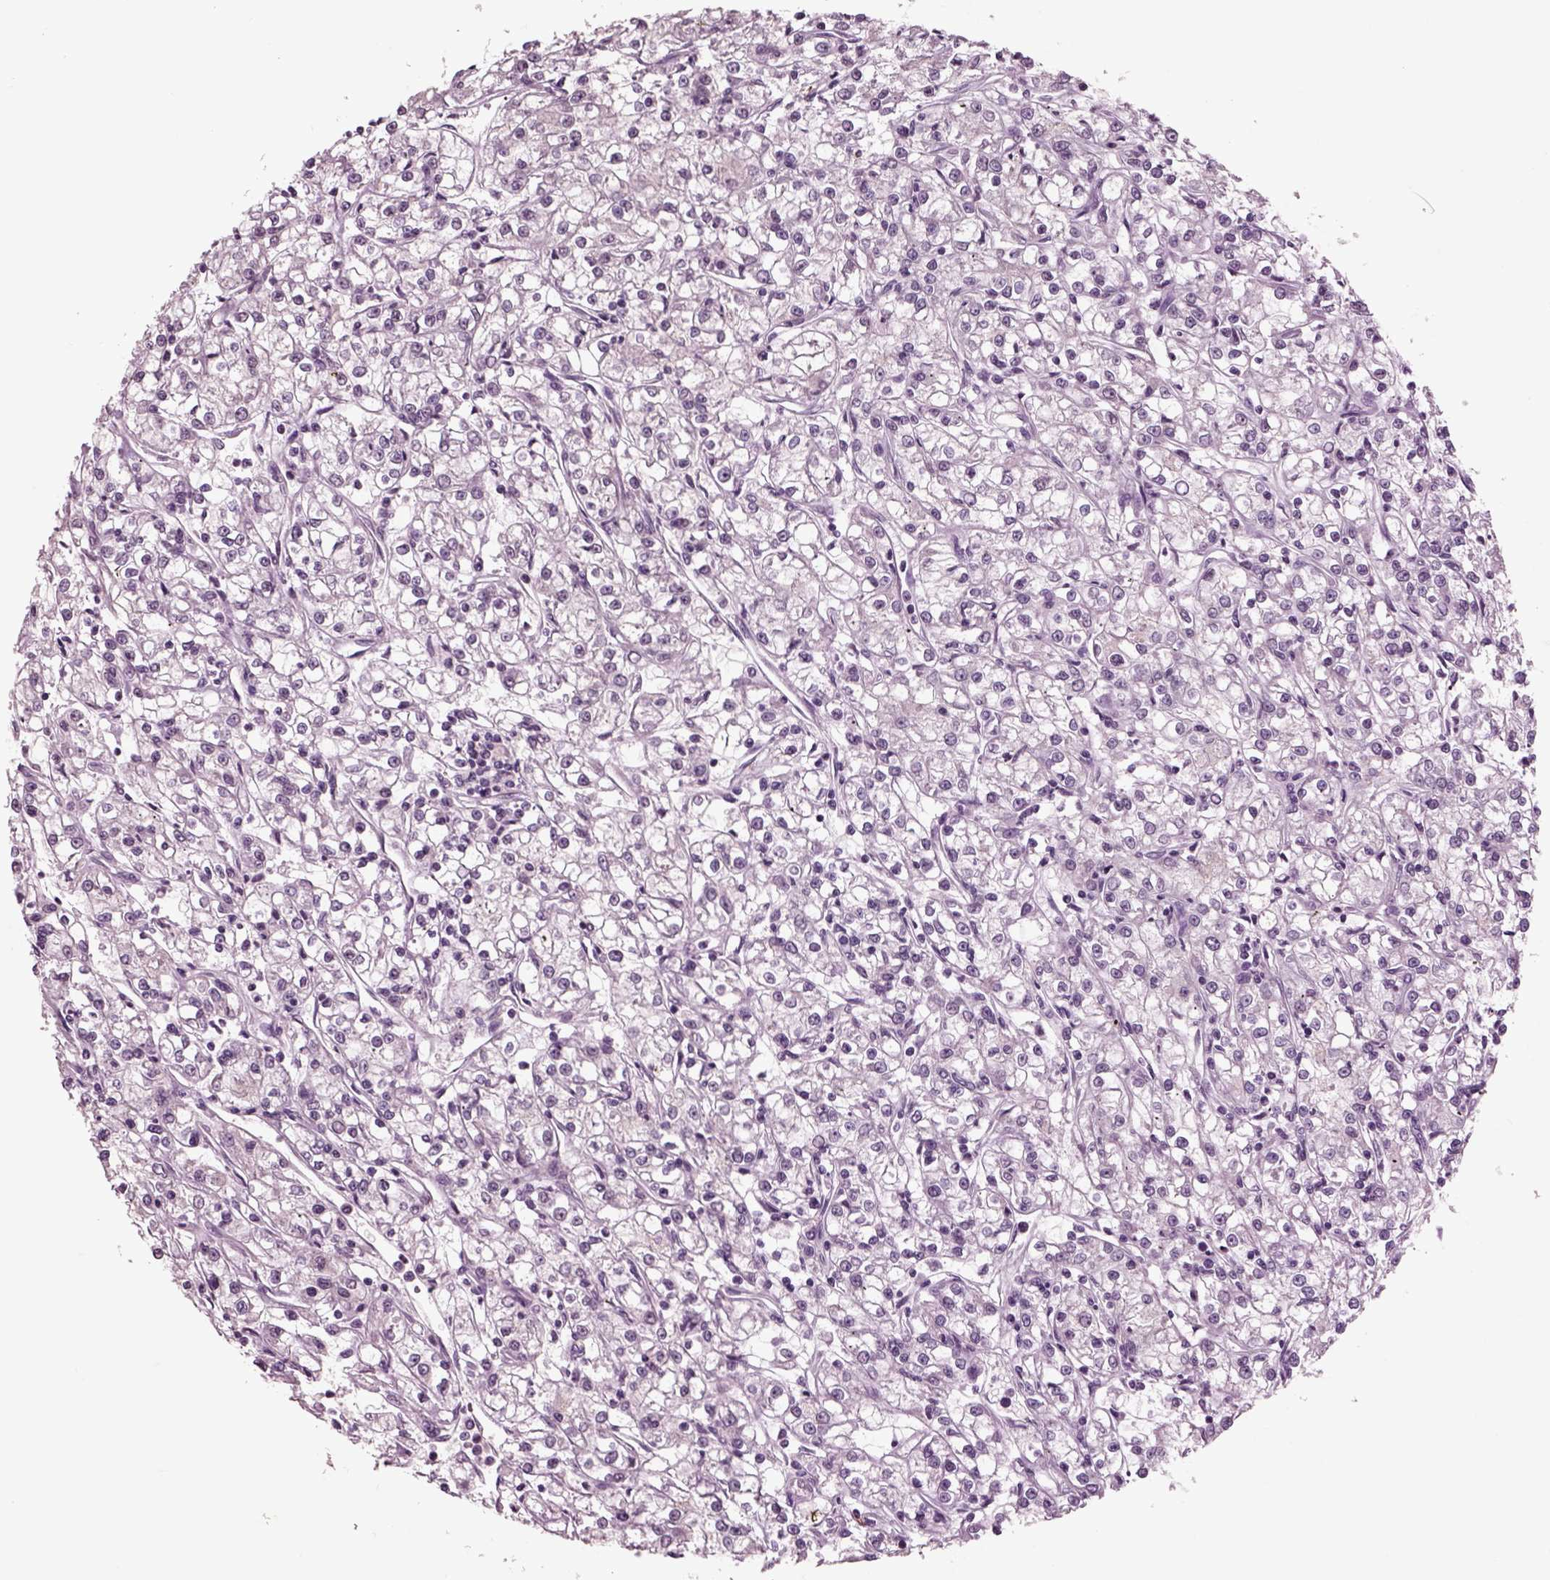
{"staining": {"intensity": "negative", "quantity": "none", "location": "none"}, "tissue": "renal cancer", "cell_type": "Tumor cells", "image_type": "cancer", "snomed": [{"axis": "morphology", "description": "Adenocarcinoma, NOS"}, {"axis": "topography", "description": "Kidney"}], "caption": "A histopathology image of human renal cancer (adenocarcinoma) is negative for staining in tumor cells.", "gene": "CHGB", "patient": {"sex": "female", "age": 59}}